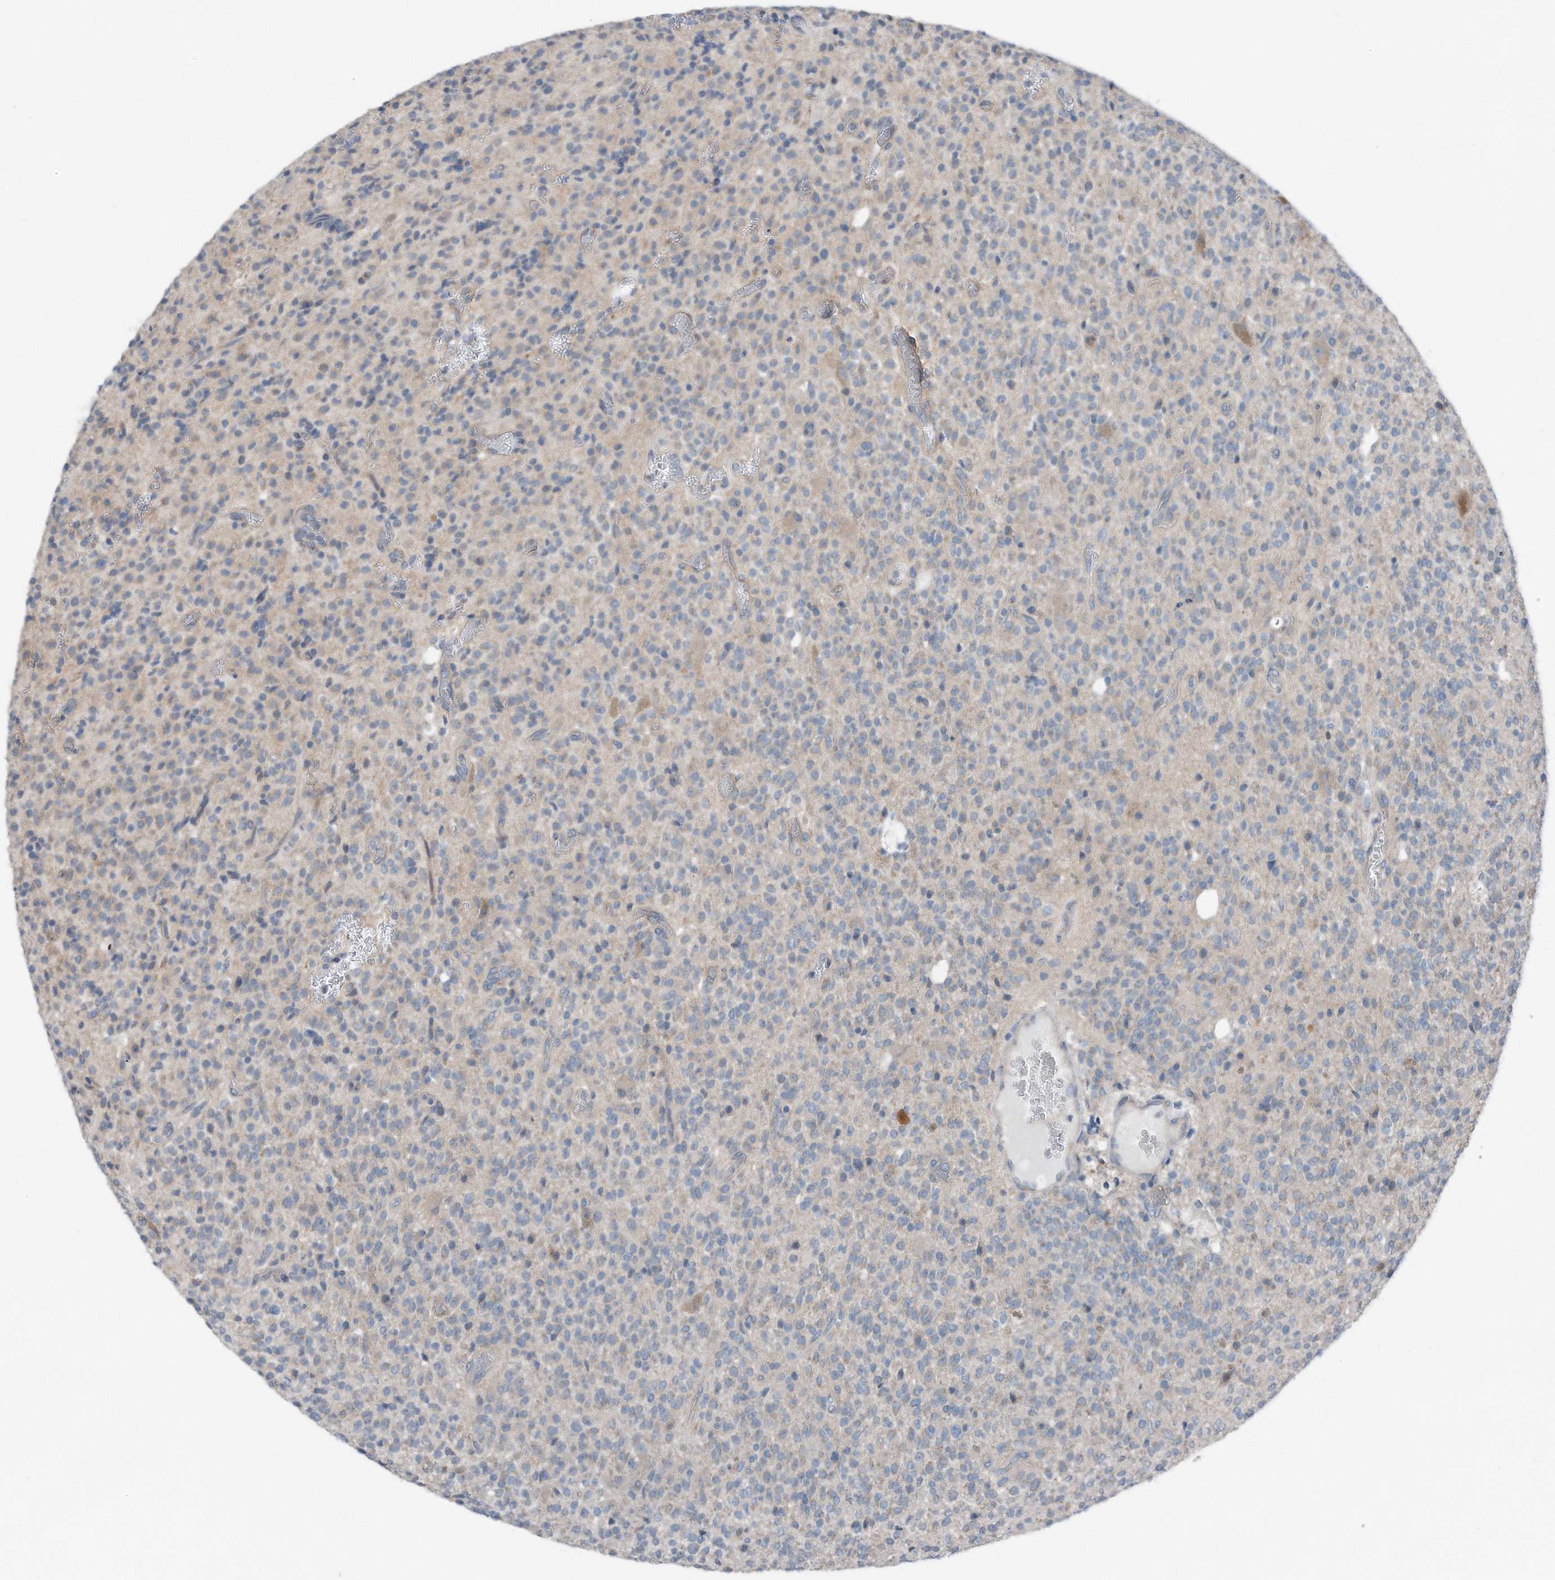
{"staining": {"intensity": "negative", "quantity": "none", "location": "none"}, "tissue": "glioma", "cell_type": "Tumor cells", "image_type": "cancer", "snomed": [{"axis": "morphology", "description": "Glioma, malignant, High grade"}, {"axis": "topography", "description": "Brain"}], "caption": "Immunohistochemical staining of malignant glioma (high-grade) reveals no significant positivity in tumor cells.", "gene": "YRDC", "patient": {"sex": "male", "age": 34}}